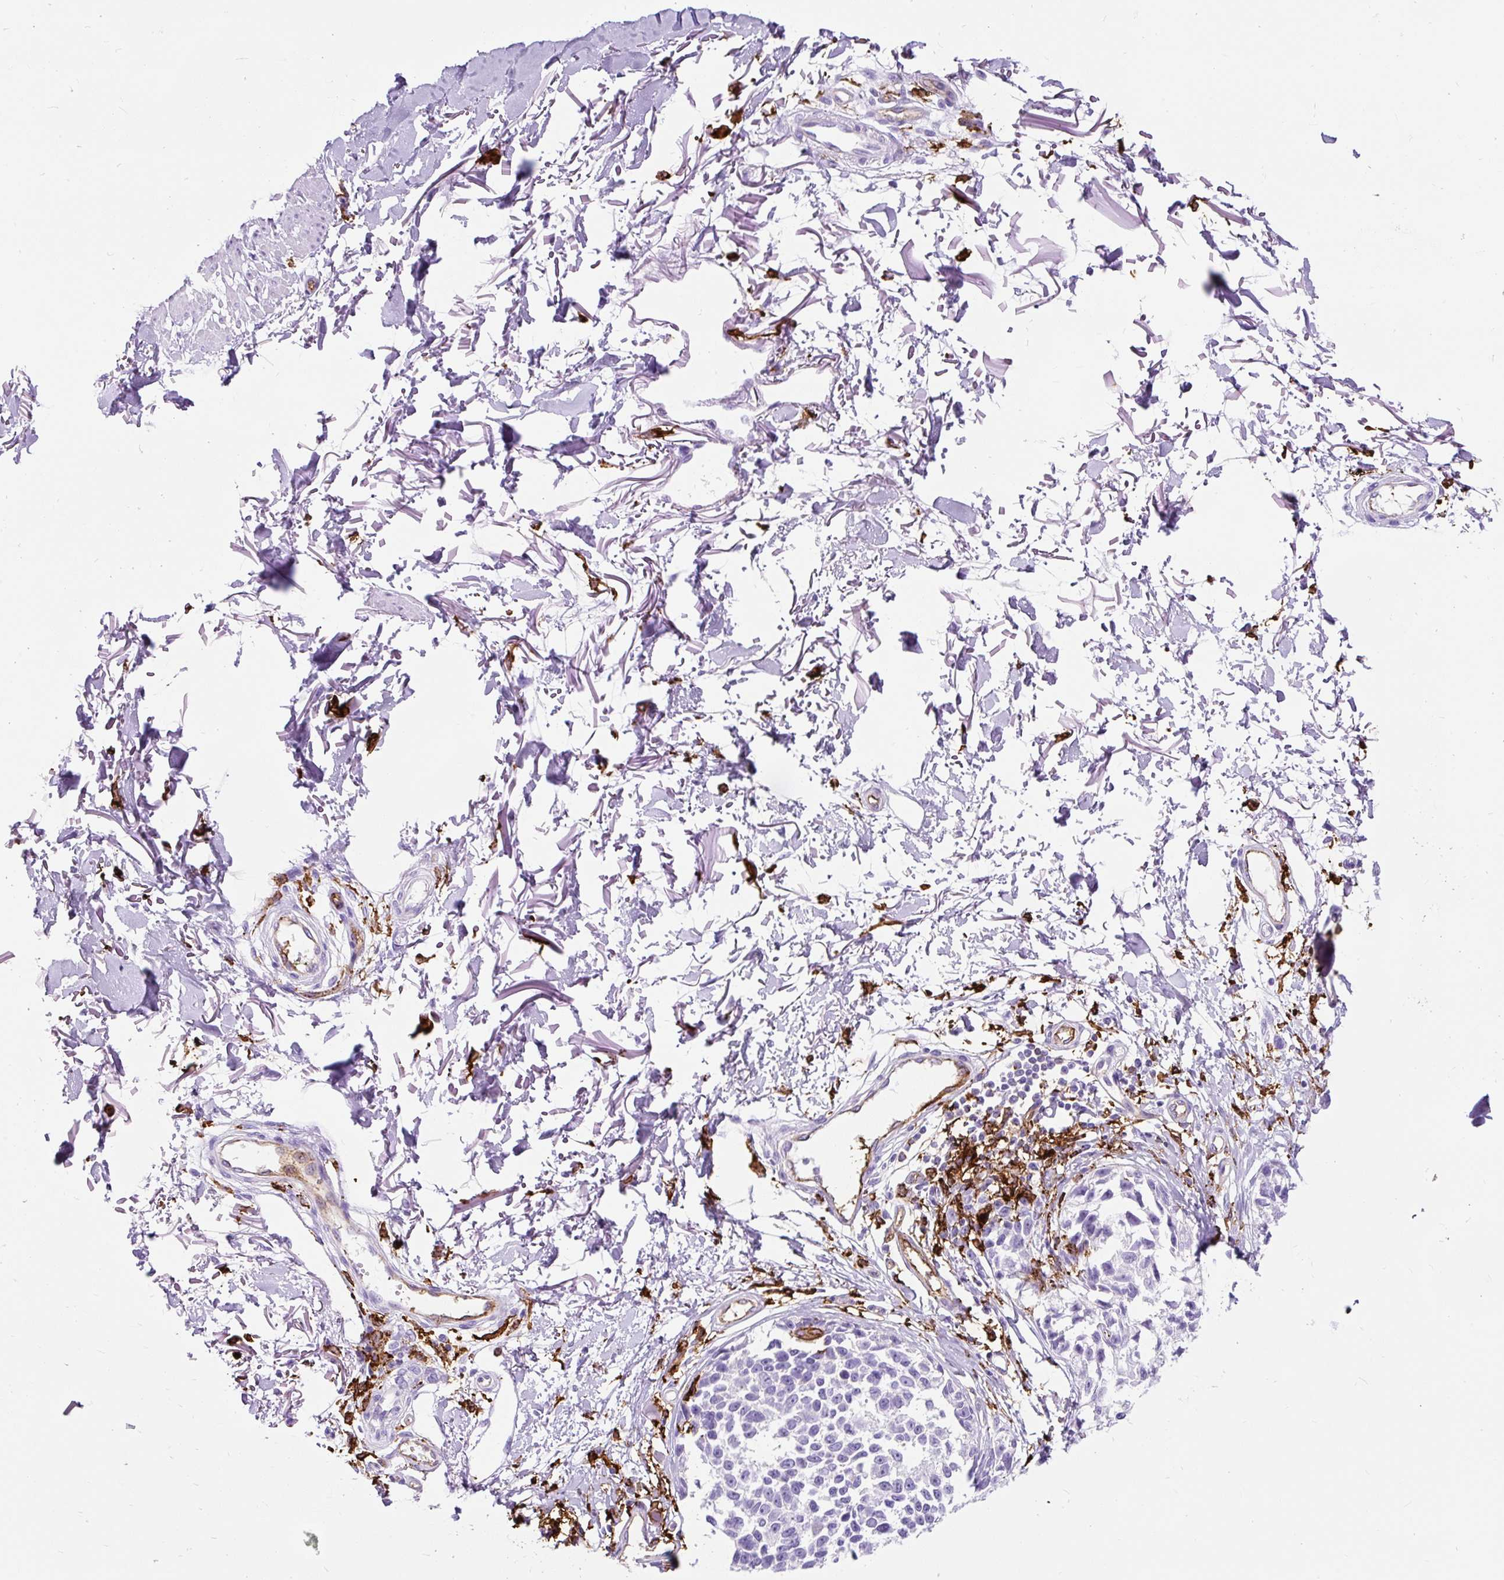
{"staining": {"intensity": "negative", "quantity": "none", "location": "none"}, "tissue": "melanoma", "cell_type": "Tumor cells", "image_type": "cancer", "snomed": [{"axis": "morphology", "description": "Malignant melanoma, NOS"}, {"axis": "topography", "description": "Skin"}], "caption": "This is an immunohistochemistry photomicrograph of melanoma. There is no expression in tumor cells.", "gene": "HLA-DRA", "patient": {"sex": "male", "age": 73}}